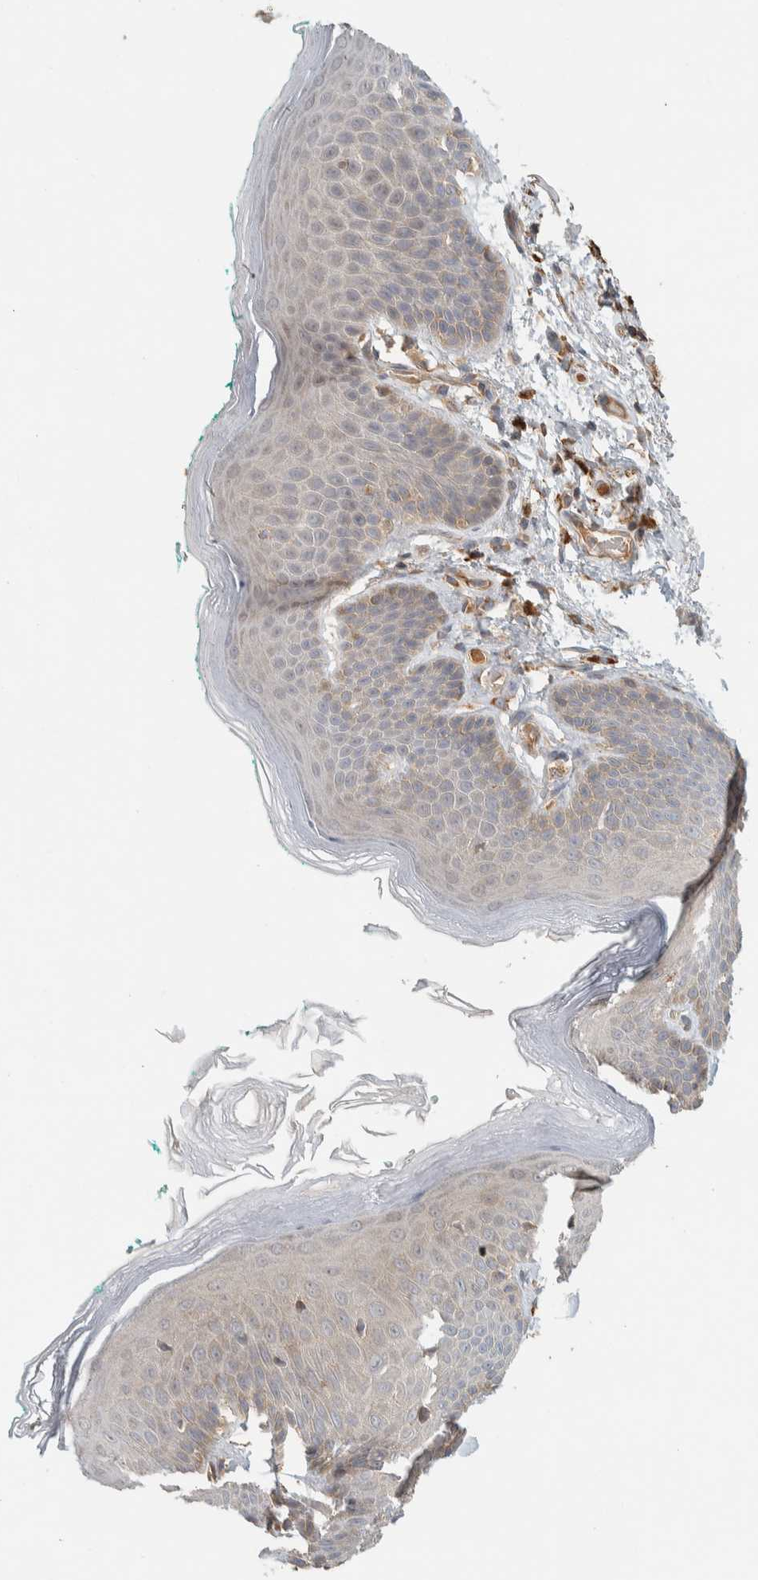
{"staining": {"intensity": "weak", "quantity": "25%-75%", "location": "cytoplasmic/membranous"}, "tissue": "skin", "cell_type": "Epidermal cells", "image_type": "normal", "snomed": [{"axis": "morphology", "description": "Normal tissue, NOS"}, {"axis": "topography", "description": "Anal"}], "caption": "This micrograph shows immunohistochemistry staining of unremarkable skin, with low weak cytoplasmic/membranous staining in approximately 25%-75% of epidermal cells.", "gene": "FAM167A", "patient": {"sex": "male", "age": 74}}